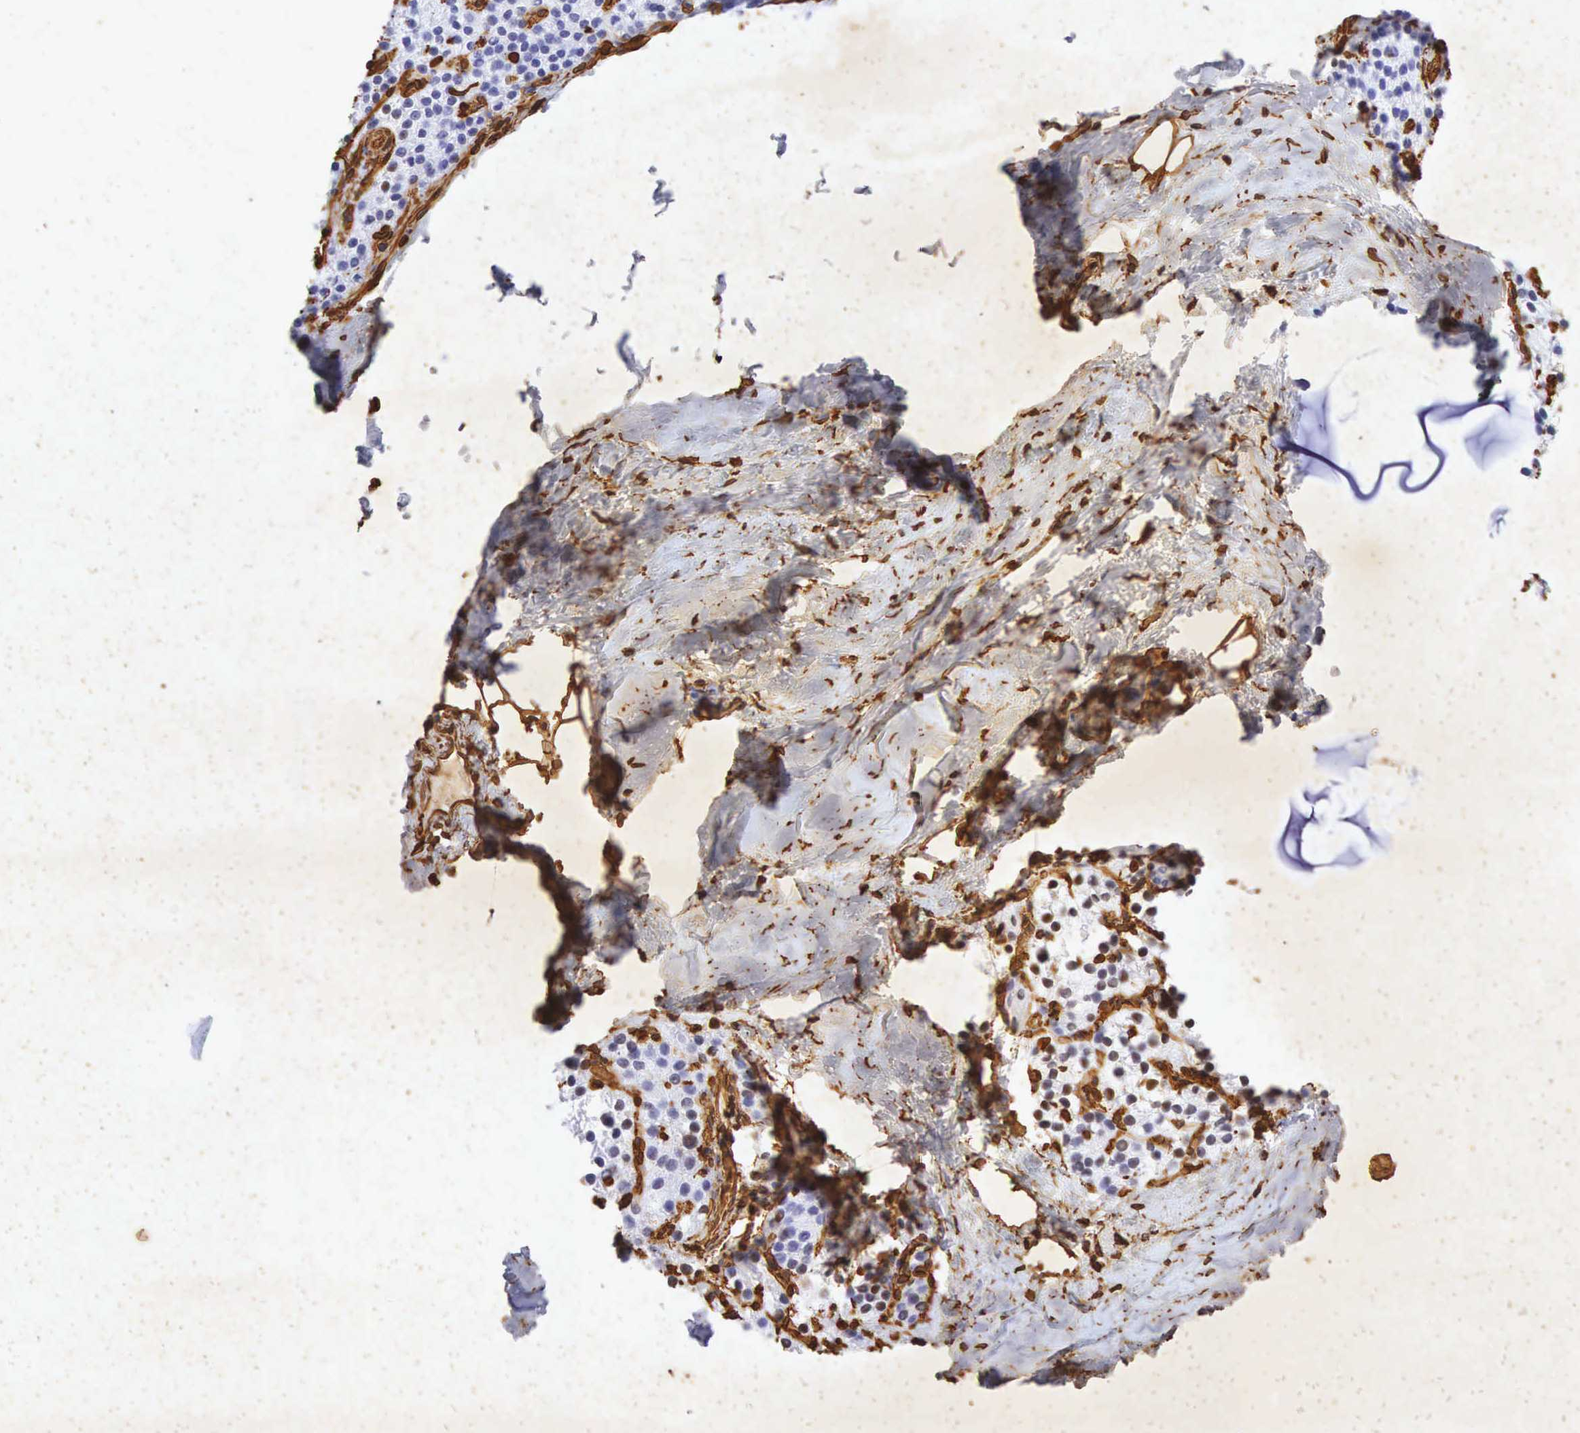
{"staining": {"intensity": "strong", "quantity": "<25%", "location": "cytoplasmic/membranous"}, "tissue": "parathyroid gland", "cell_type": "Glandular cells", "image_type": "normal", "snomed": [{"axis": "morphology", "description": "Normal tissue, NOS"}, {"axis": "topography", "description": "Parathyroid gland"}], "caption": "Immunohistochemistry (IHC) micrograph of benign parathyroid gland: parathyroid gland stained using immunohistochemistry shows medium levels of strong protein expression localized specifically in the cytoplasmic/membranous of glandular cells, appearing as a cytoplasmic/membranous brown color.", "gene": "VIM", "patient": {"sex": "female", "age": 54}}